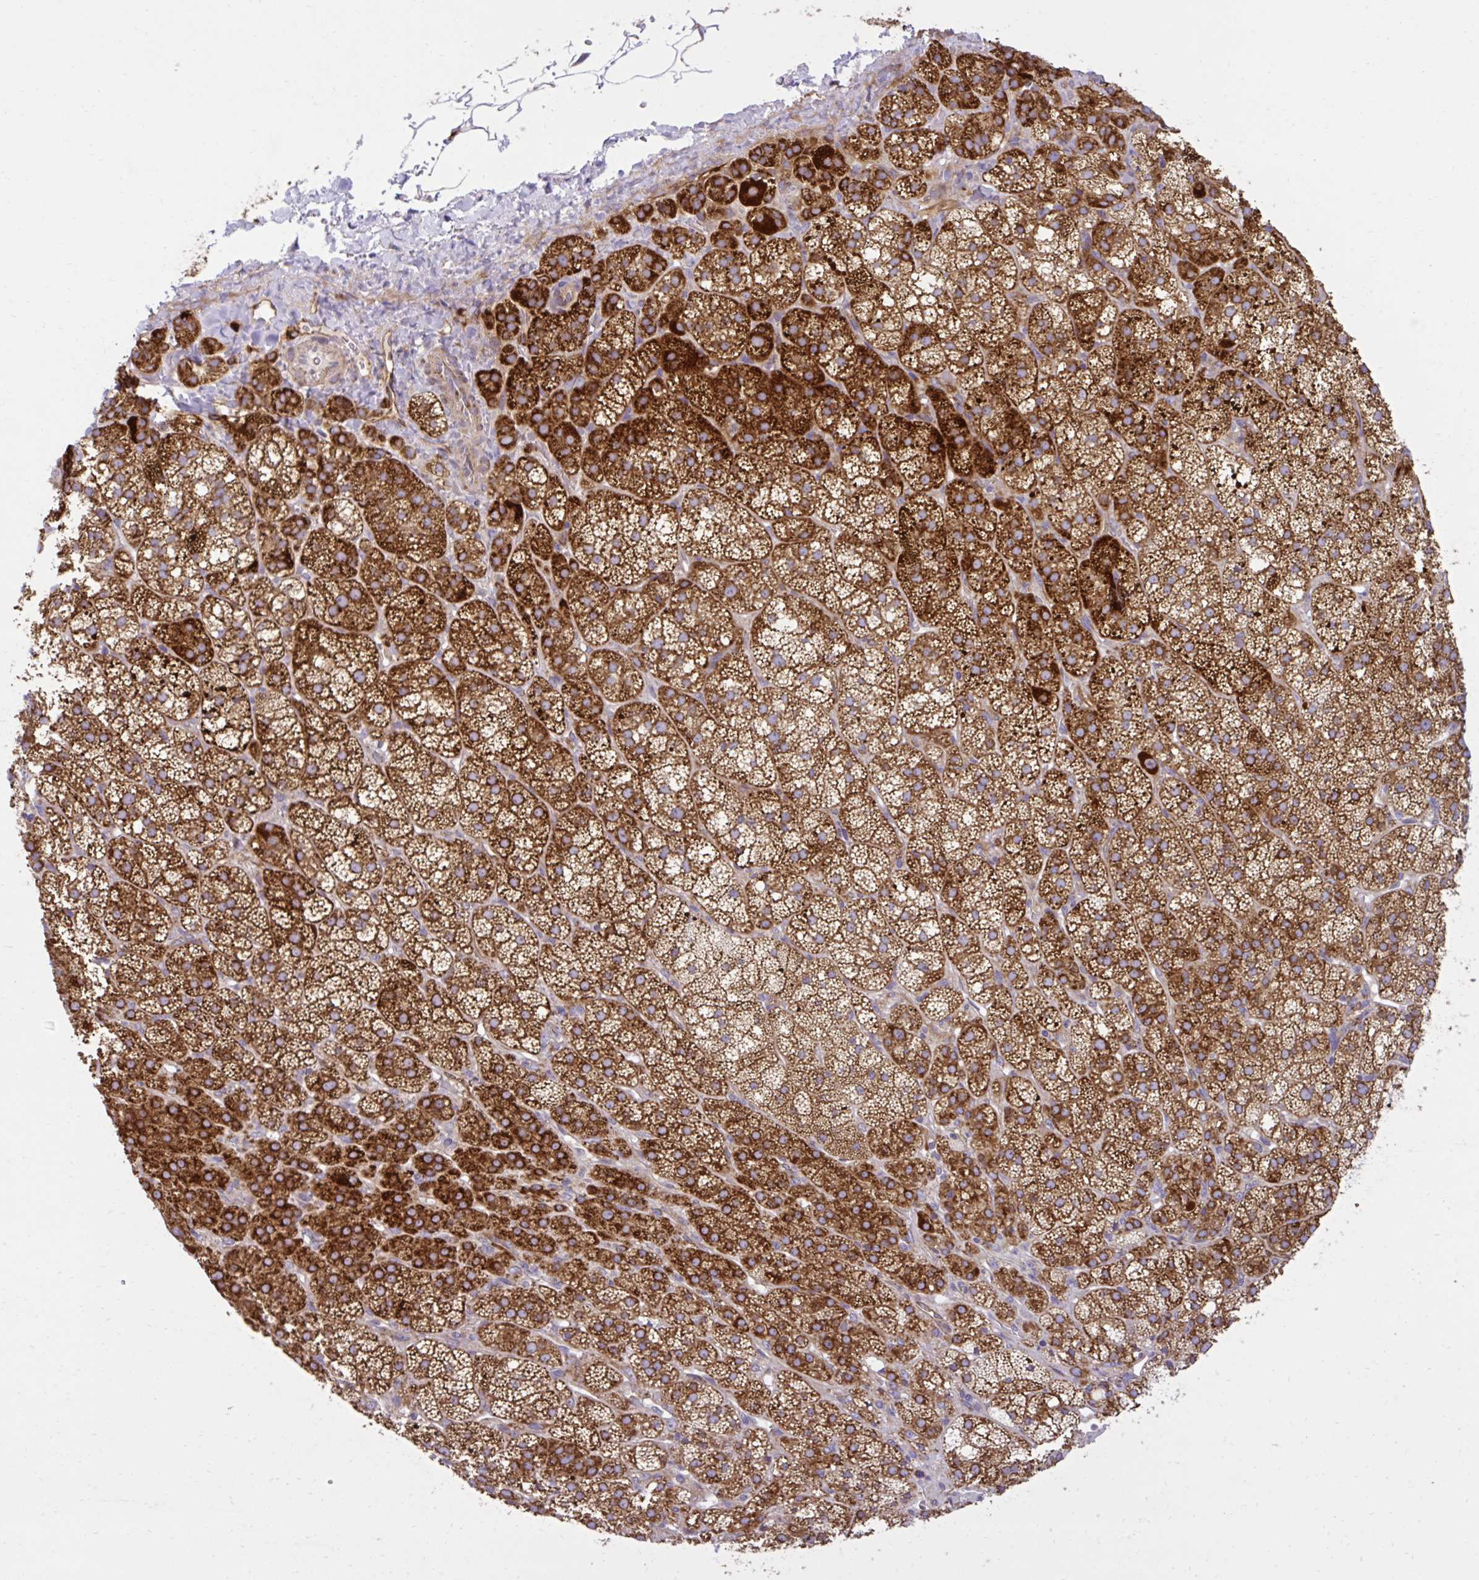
{"staining": {"intensity": "strong", "quantity": ">75%", "location": "cytoplasmic/membranous"}, "tissue": "adrenal gland", "cell_type": "Glandular cells", "image_type": "normal", "snomed": [{"axis": "morphology", "description": "Normal tissue, NOS"}, {"axis": "topography", "description": "Adrenal gland"}], "caption": "Immunohistochemical staining of benign human adrenal gland displays strong cytoplasmic/membranous protein staining in about >75% of glandular cells. (IHC, brightfield microscopy, high magnification).", "gene": "LIMS1", "patient": {"sex": "female", "age": 60}}